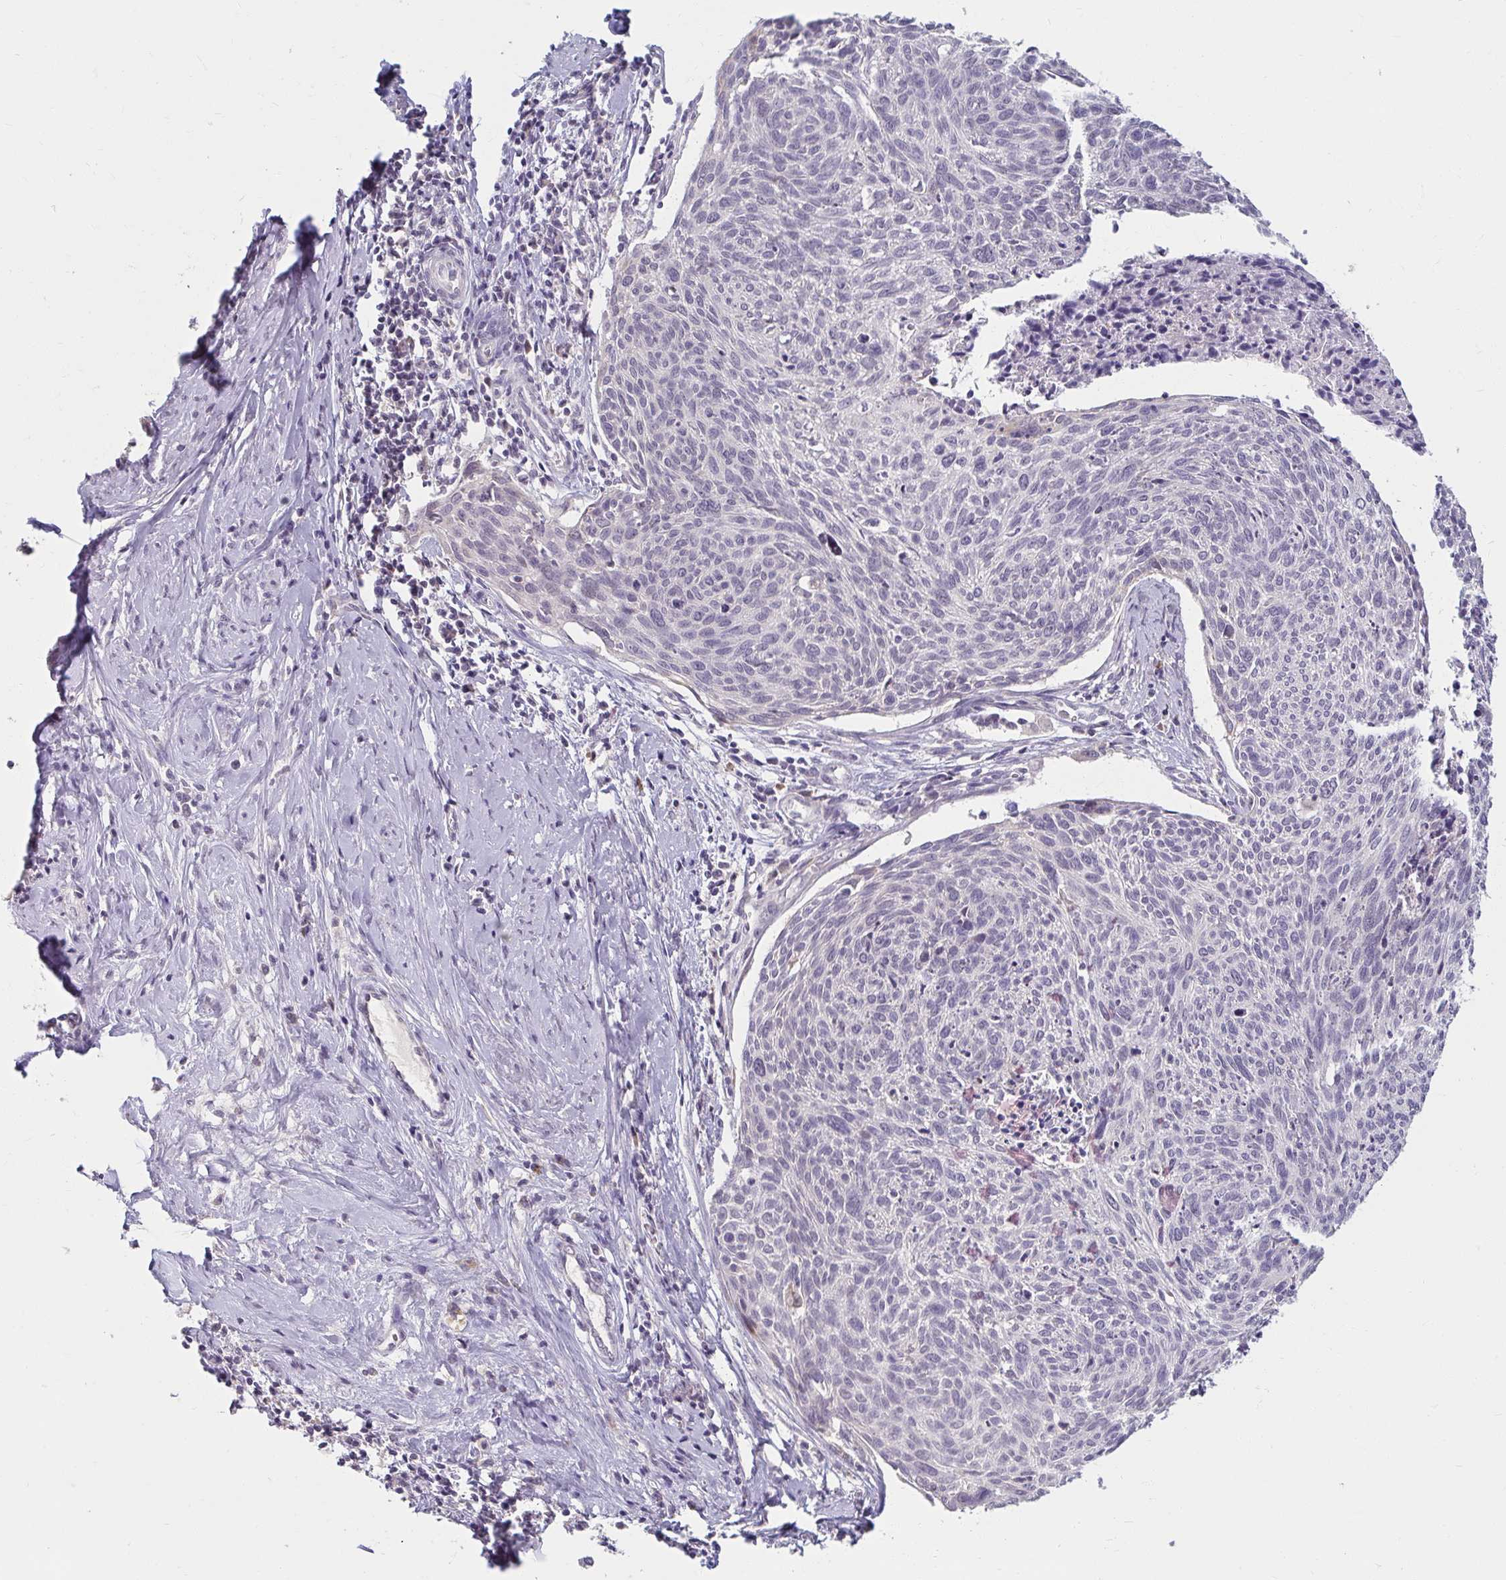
{"staining": {"intensity": "negative", "quantity": "none", "location": "none"}, "tissue": "cervical cancer", "cell_type": "Tumor cells", "image_type": "cancer", "snomed": [{"axis": "morphology", "description": "Squamous cell carcinoma, NOS"}, {"axis": "topography", "description": "Cervix"}], "caption": "Squamous cell carcinoma (cervical) was stained to show a protein in brown. There is no significant positivity in tumor cells.", "gene": "DDN", "patient": {"sex": "female", "age": 49}}